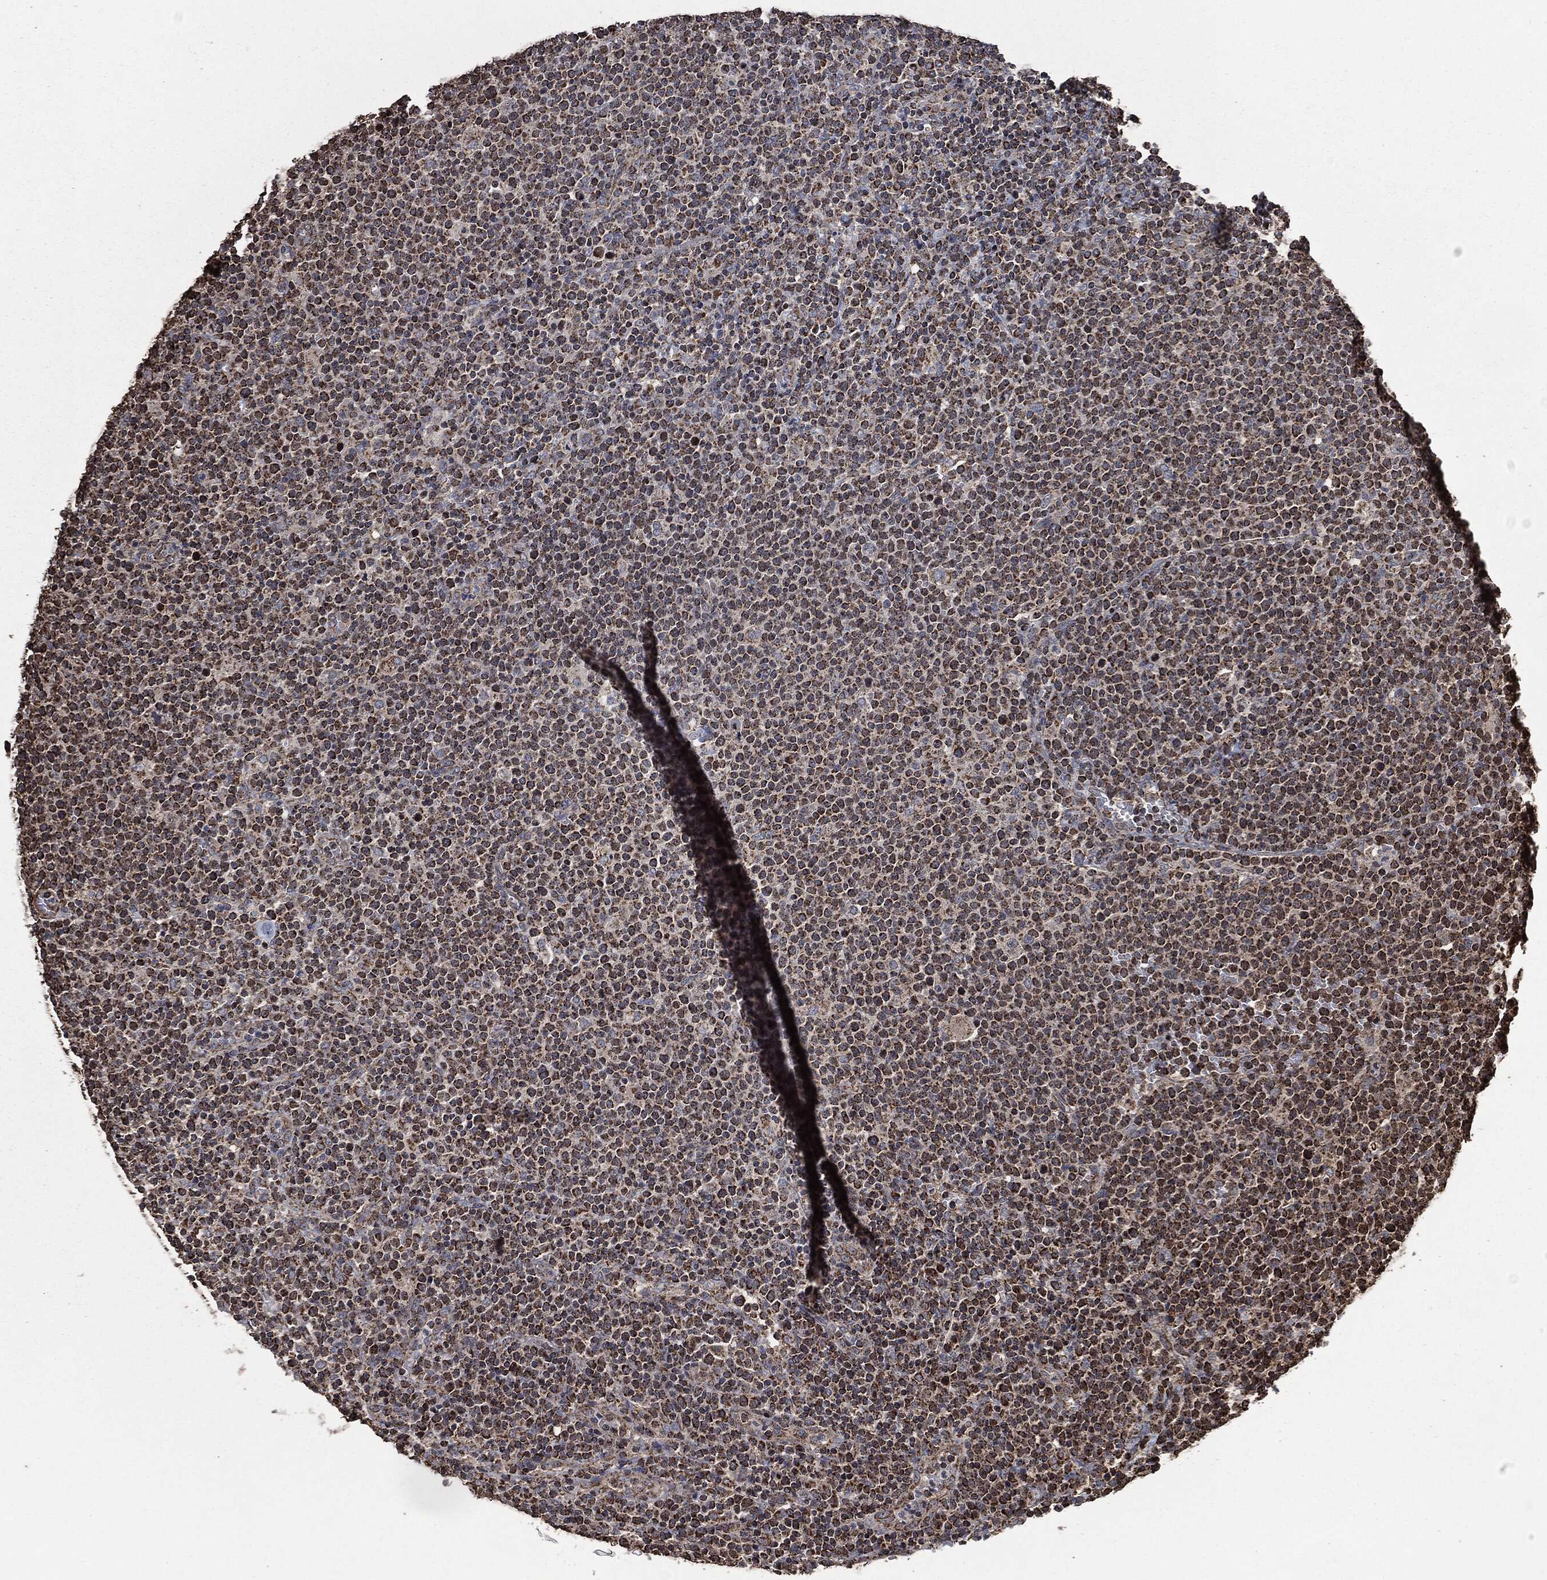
{"staining": {"intensity": "moderate", "quantity": "25%-75%", "location": "cytoplasmic/membranous"}, "tissue": "lymphoma", "cell_type": "Tumor cells", "image_type": "cancer", "snomed": [{"axis": "morphology", "description": "Malignant lymphoma, non-Hodgkin's type, High grade"}, {"axis": "topography", "description": "Lymph node"}], "caption": "A medium amount of moderate cytoplasmic/membranous staining is identified in approximately 25%-75% of tumor cells in high-grade malignant lymphoma, non-Hodgkin's type tissue. (DAB (3,3'-diaminobenzidine) IHC with brightfield microscopy, high magnification).", "gene": "LIG3", "patient": {"sex": "male", "age": 61}}